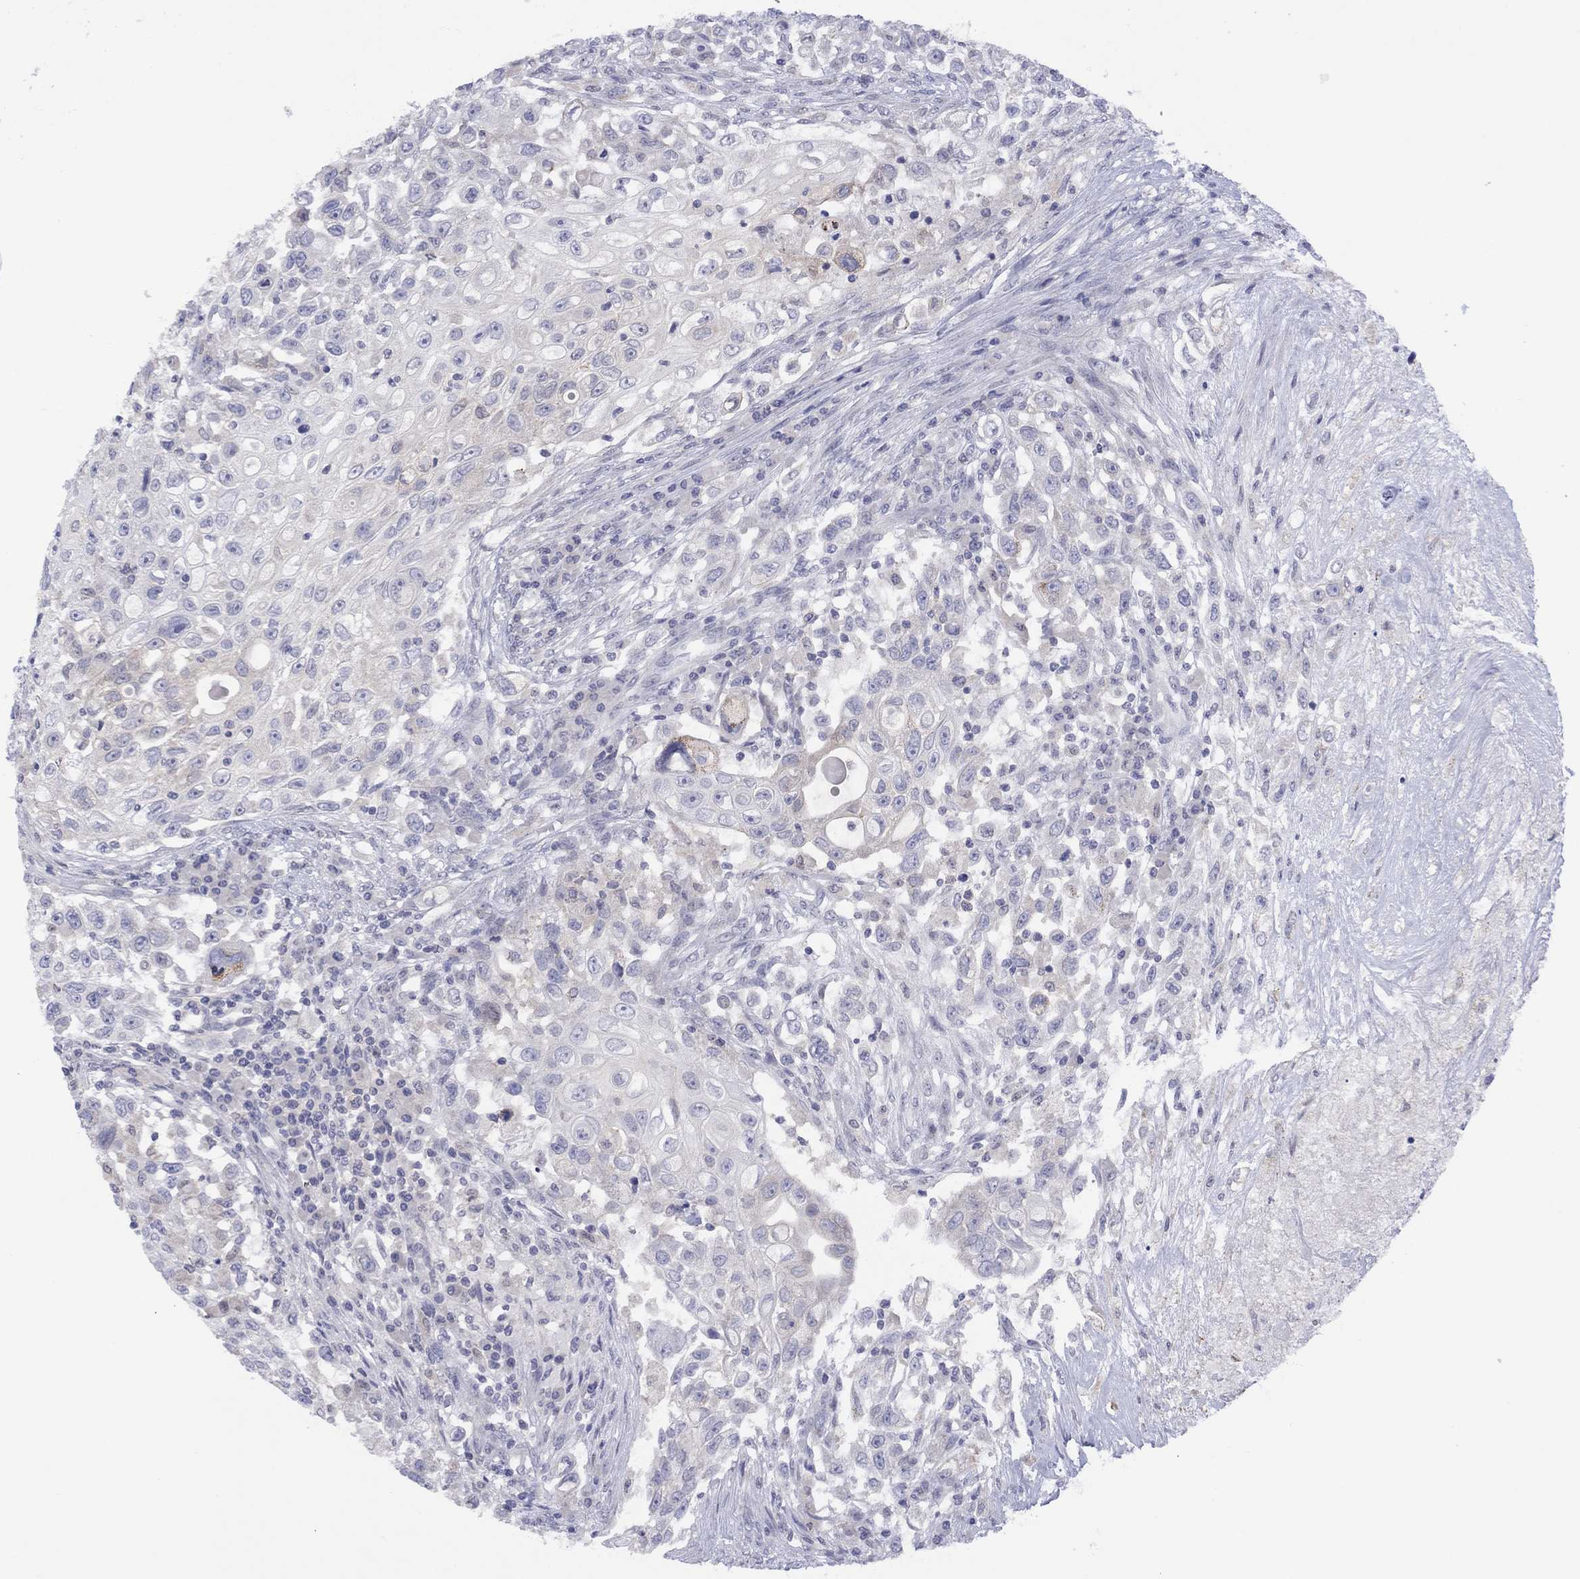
{"staining": {"intensity": "negative", "quantity": "none", "location": "none"}, "tissue": "urothelial cancer", "cell_type": "Tumor cells", "image_type": "cancer", "snomed": [{"axis": "morphology", "description": "Urothelial carcinoma, High grade"}, {"axis": "topography", "description": "Urinary bladder"}], "caption": "The IHC micrograph has no significant expression in tumor cells of urothelial carcinoma (high-grade) tissue.", "gene": "CYP2B6", "patient": {"sex": "female", "age": 56}}